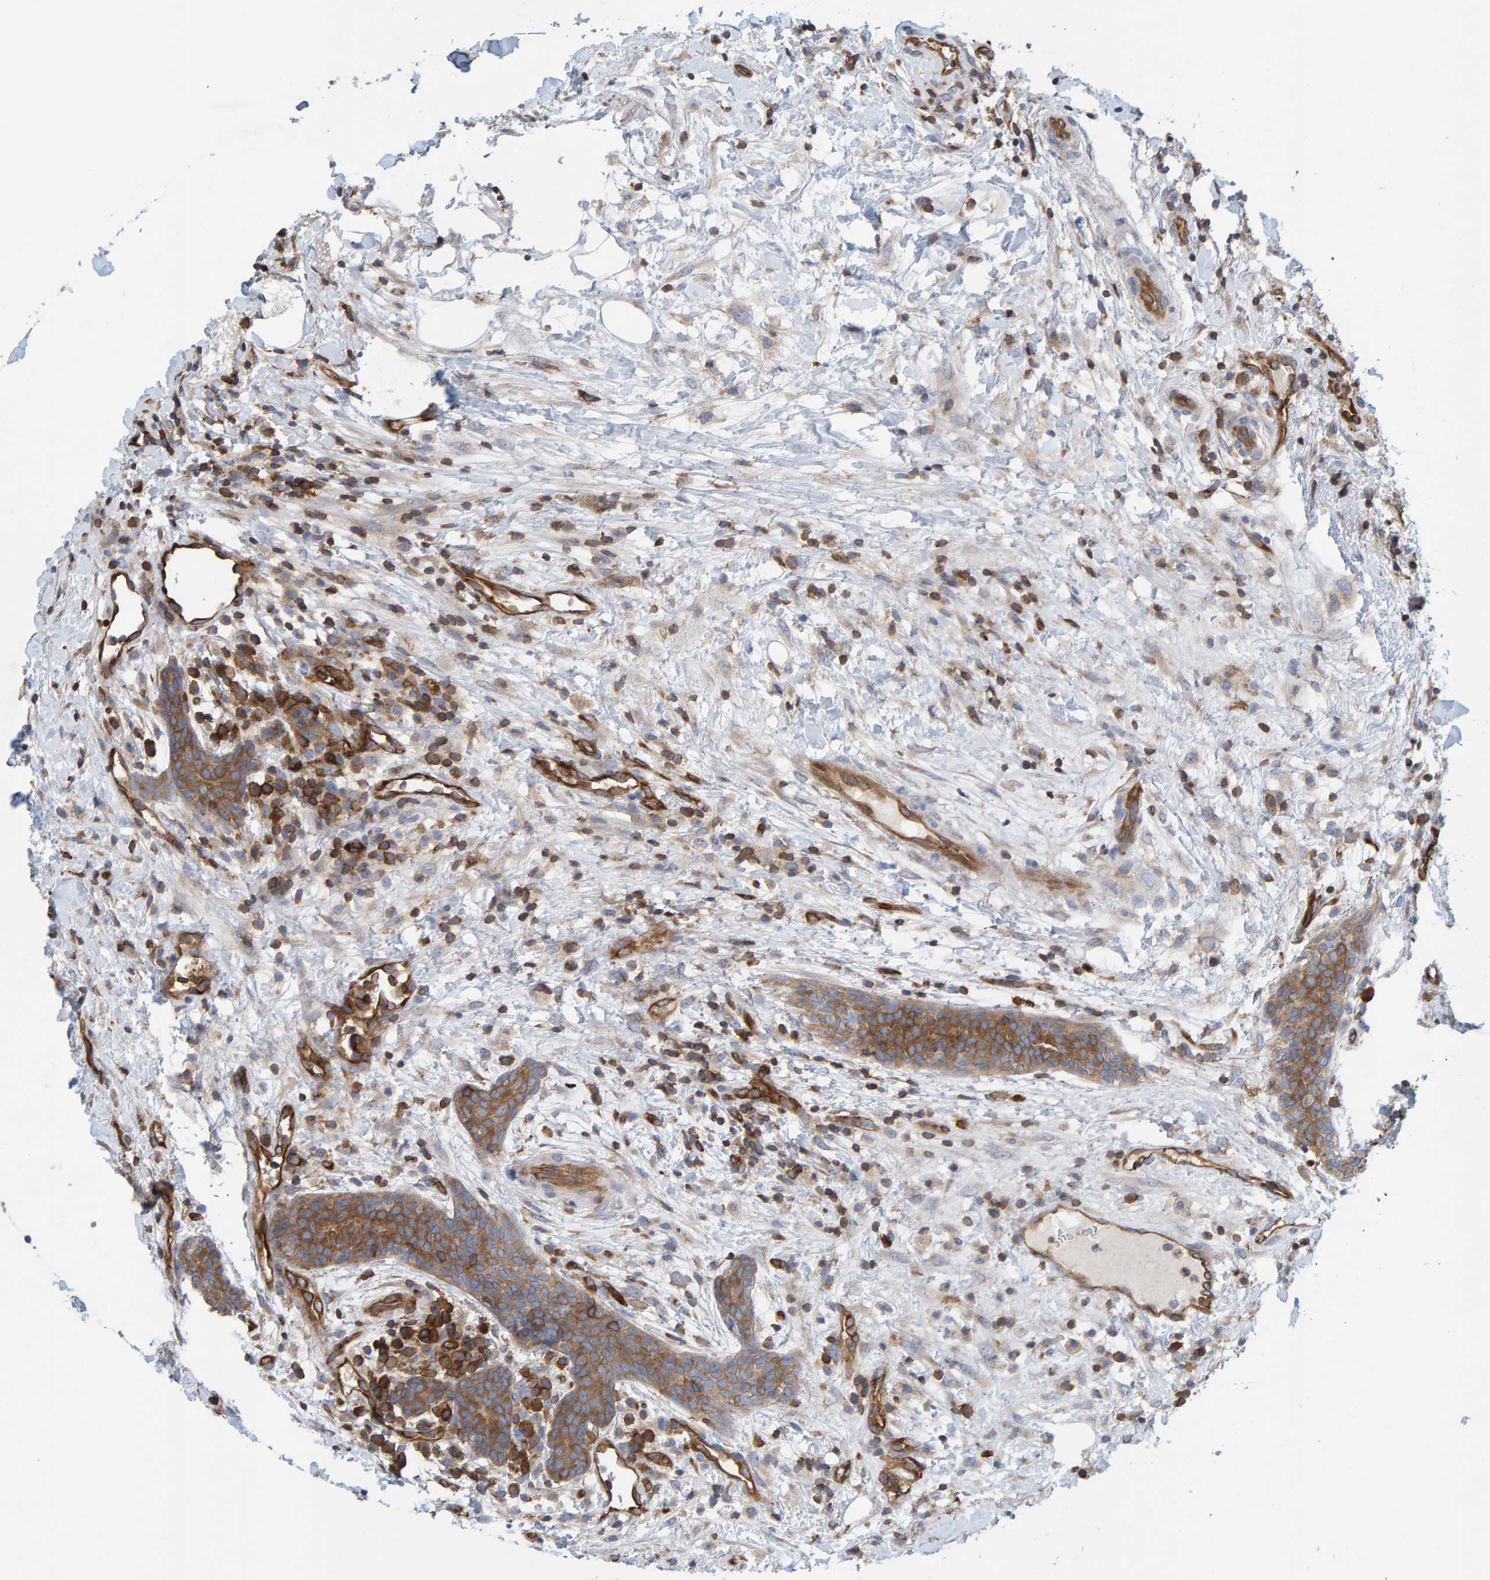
{"staining": {"intensity": "moderate", "quantity": ">75%", "location": "cytoplasmic/membranous"}, "tissue": "breast cancer", "cell_type": "Tumor cells", "image_type": "cancer", "snomed": [{"axis": "morphology", "description": "Duct carcinoma"}, {"axis": "topography", "description": "Breast"}], "caption": "Immunohistochemical staining of breast cancer reveals medium levels of moderate cytoplasmic/membranous positivity in about >75% of tumor cells.", "gene": "PRKD2", "patient": {"sex": "female", "age": 37}}